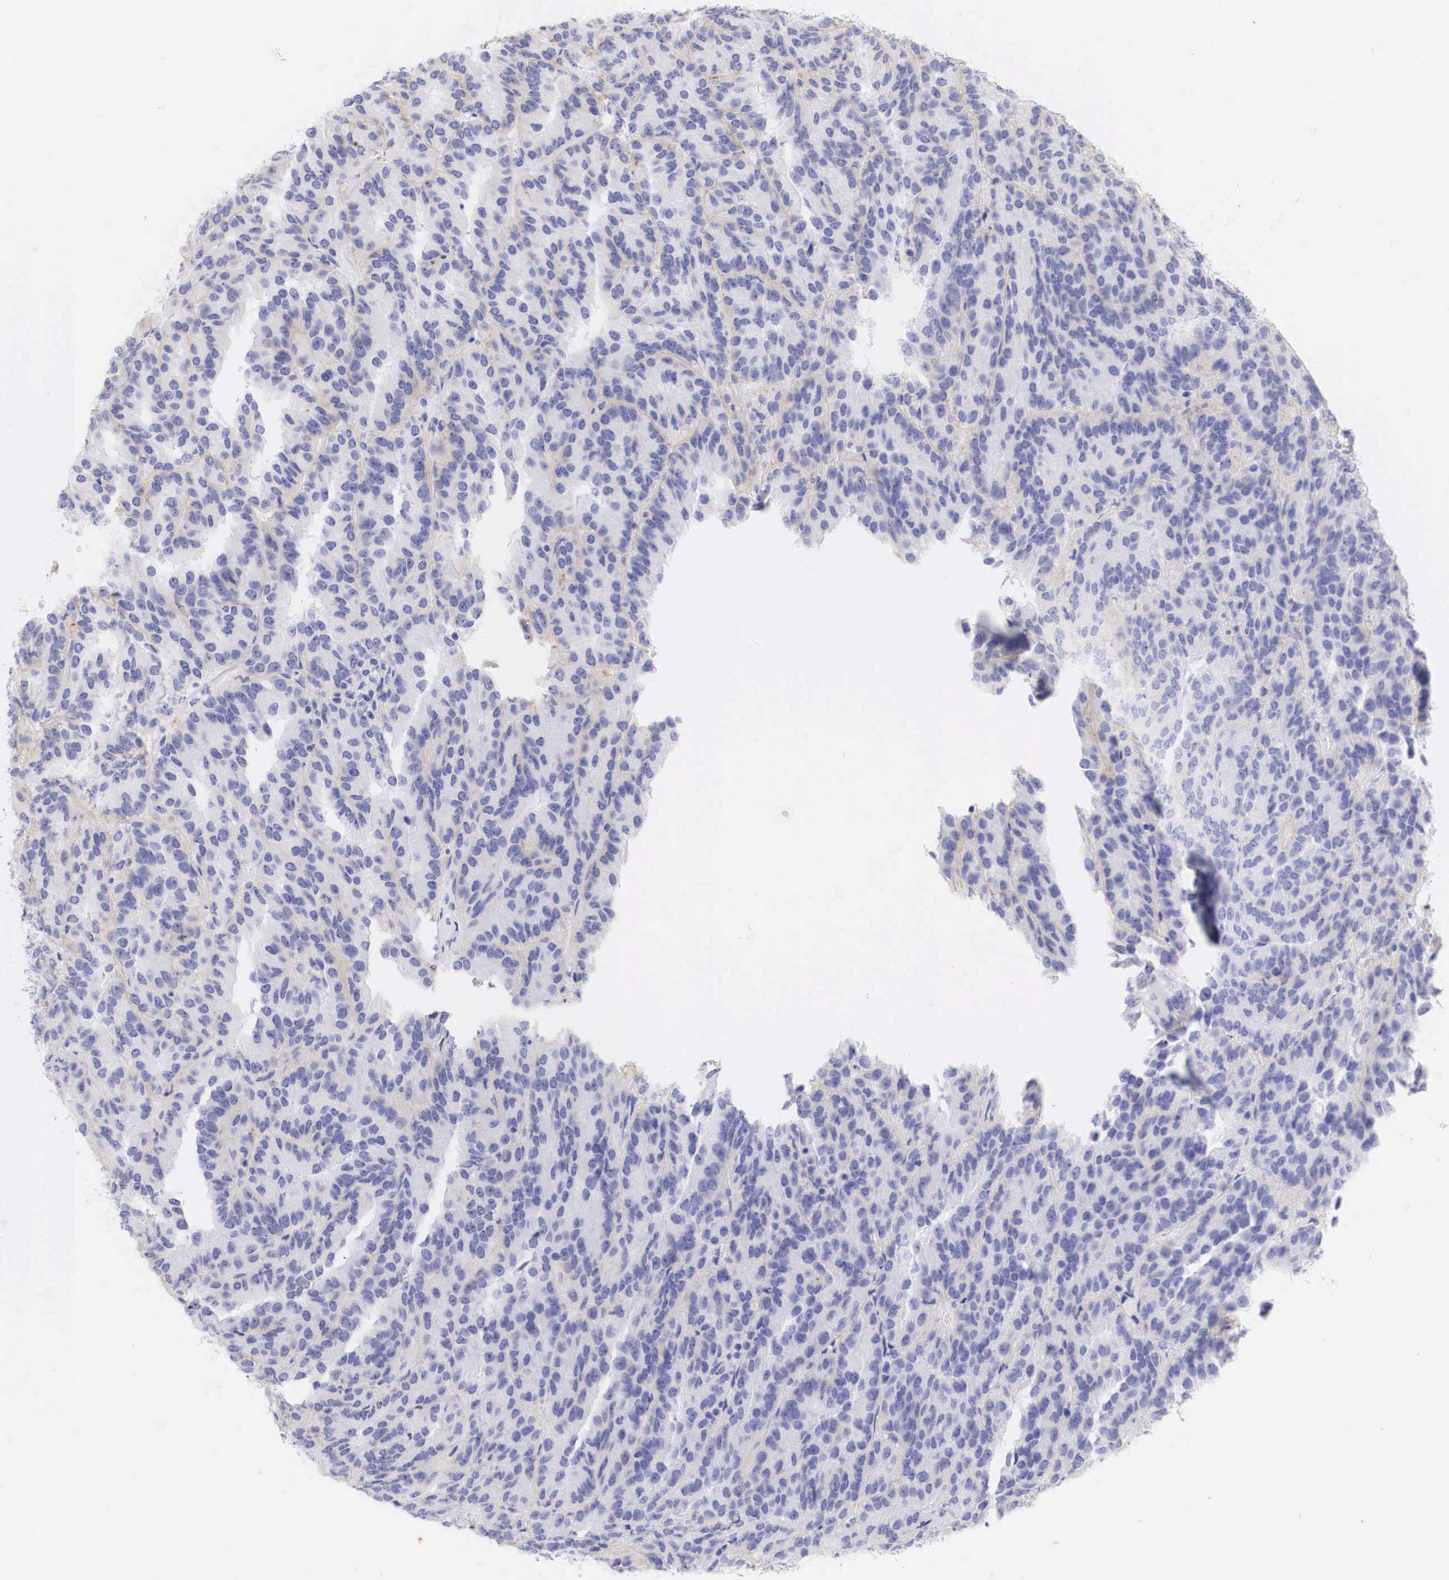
{"staining": {"intensity": "negative", "quantity": "none", "location": "none"}, "tissue": "renal cancer", "cell_type": "Tumor cells", "image_type": "cancer", "snomed": [{"axis": "morphology", "description": "Adenocarcinoma, NOS"}, {"axis": "topography", "description": "Kidney"}], "caption": "Immunohistochemistry image of neoplastic tissue: renal cancer stained with DAB reveals no significant protein staining in tumor cells.", "gene": "ERBB2", "patient": {"sex": "male", "age": 46}}